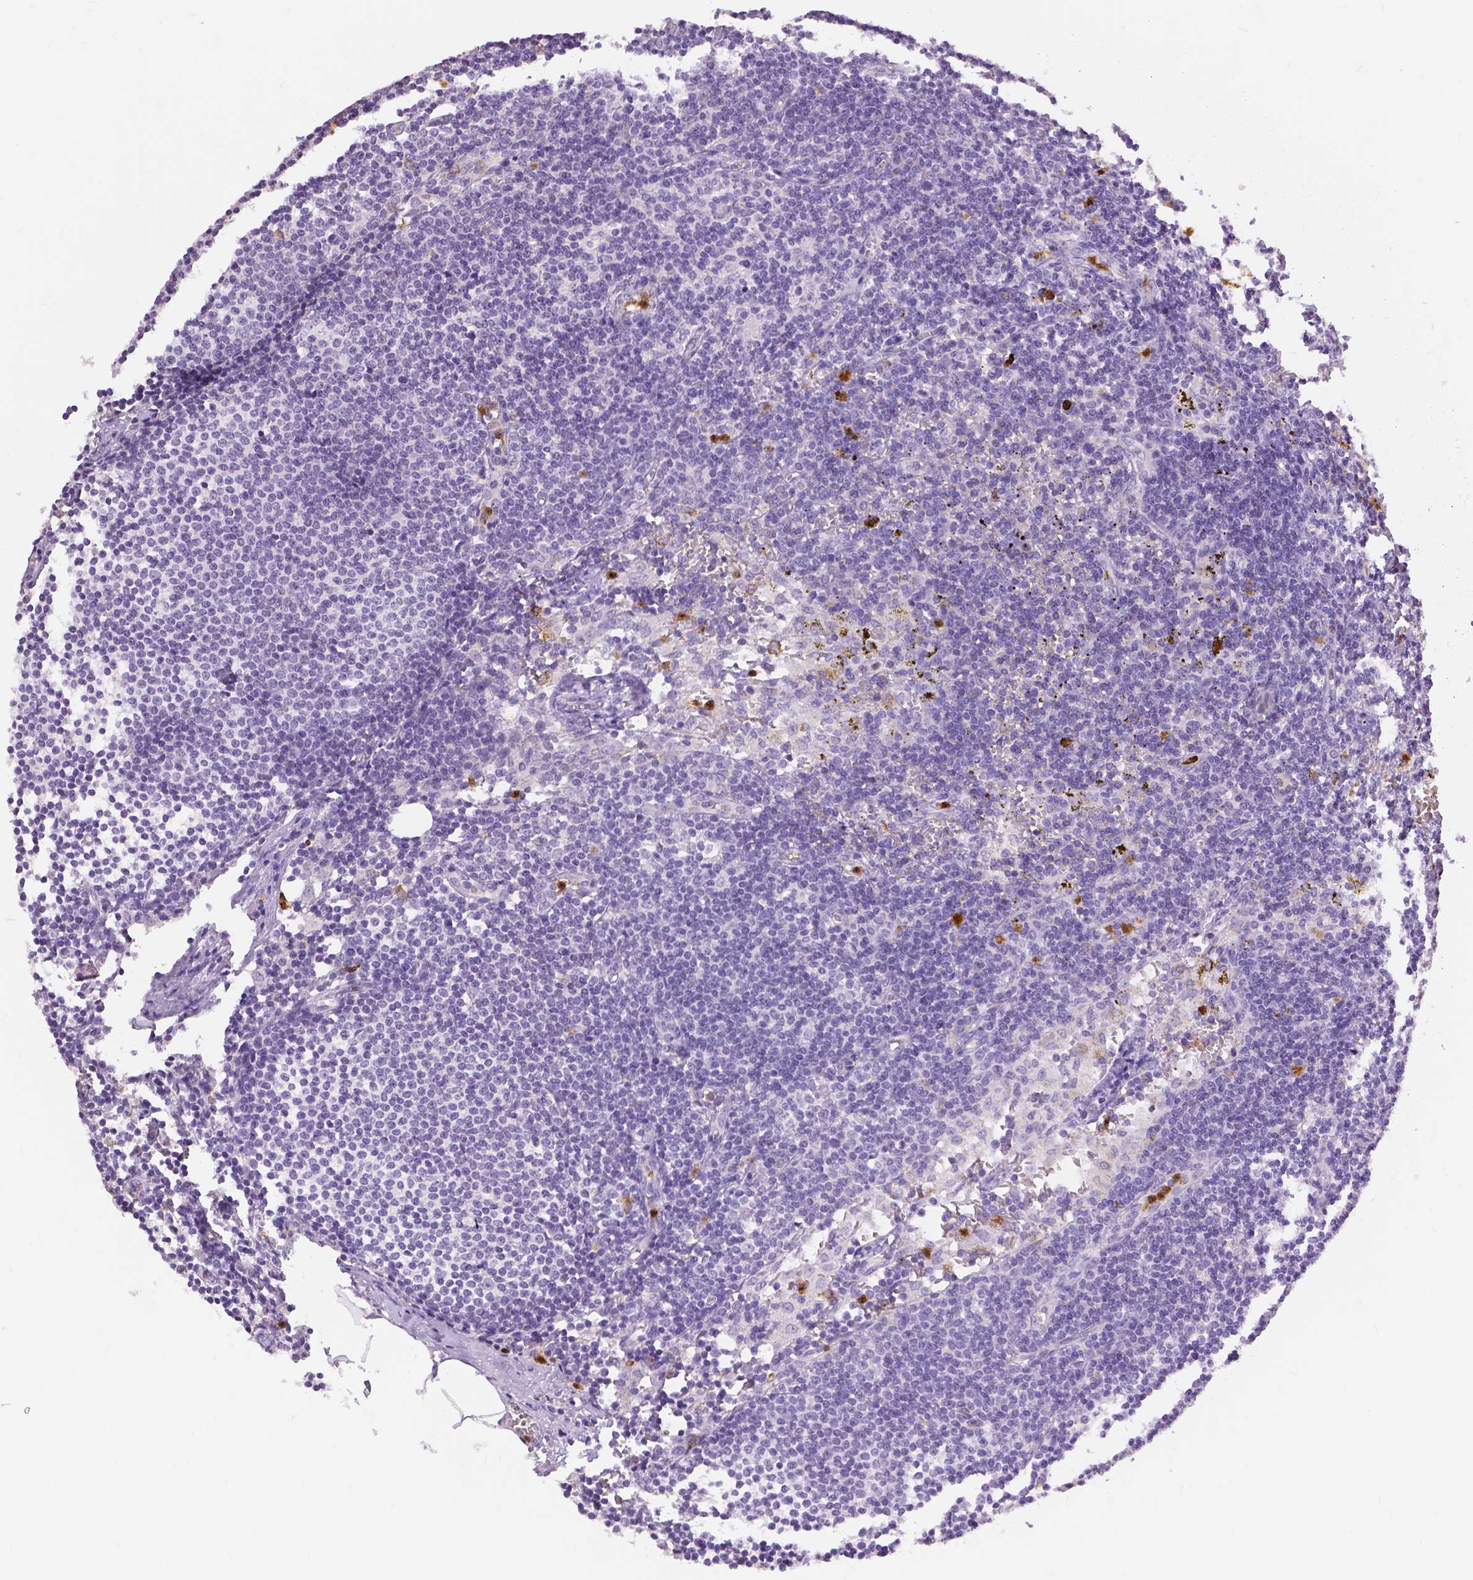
{"staining": {"intensity": "negative", "quantity": "none", "location": "none"}, "tissue": "lymph node", "cell_type": "Germinal center cells", "image_type": "normal", "snomed": [{"axis": "morphology", "description": "Normal tissue, NOS"}, {"axis": "topography", "description": "Lymph node"}], "caption": "There is no significant staining in germinal center cells of lymph node. (DAB (3,3'-diaminobenzidine) immunohistochemistry visualized using brightfield microscopy, high magnification).", "gene": "CXCR2", "patient": {"sex": "female", "age": 69}}